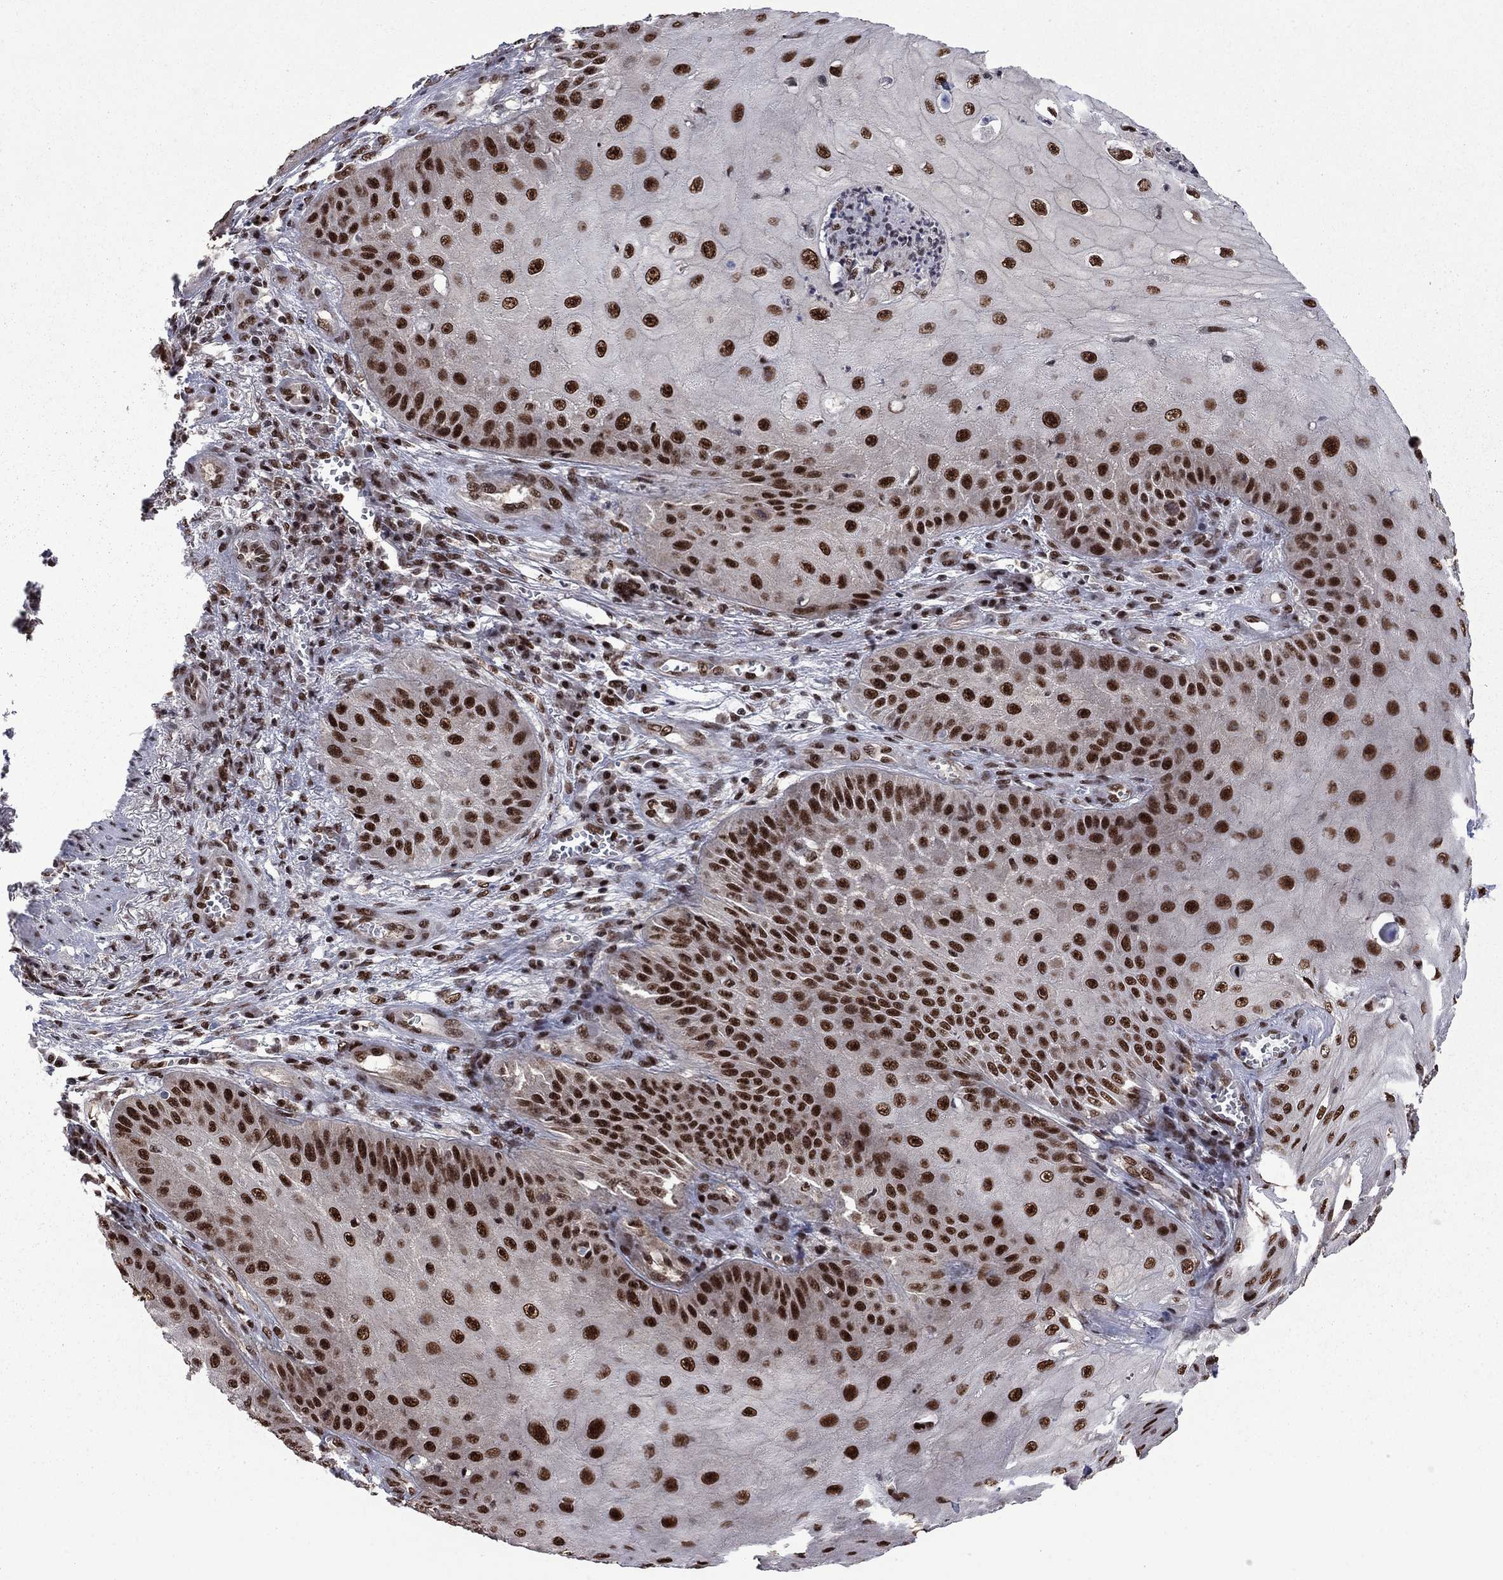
{"staining": {"intensity": "strong", "quantity": ">75%", "location": "nuclear"}, "tissue": "skin cancer", "cell_type": "Tumor cells", "image_type": "cancer", "snomed": [{"axis": "morphology", "description": "Squamous cell carcinoma, NOS"}, {"axis": "topography", "description": "Skin"}], "caption": "Protein analysis of skin squamous cell carcinoma tissue demonstrates strong nuclear expression in approximately >75% of tumor cells. (DAB IHC with brightfield microscopy, high magnification).", "gene": "MED25", "patient": {"sex": "male", "age": 70}}